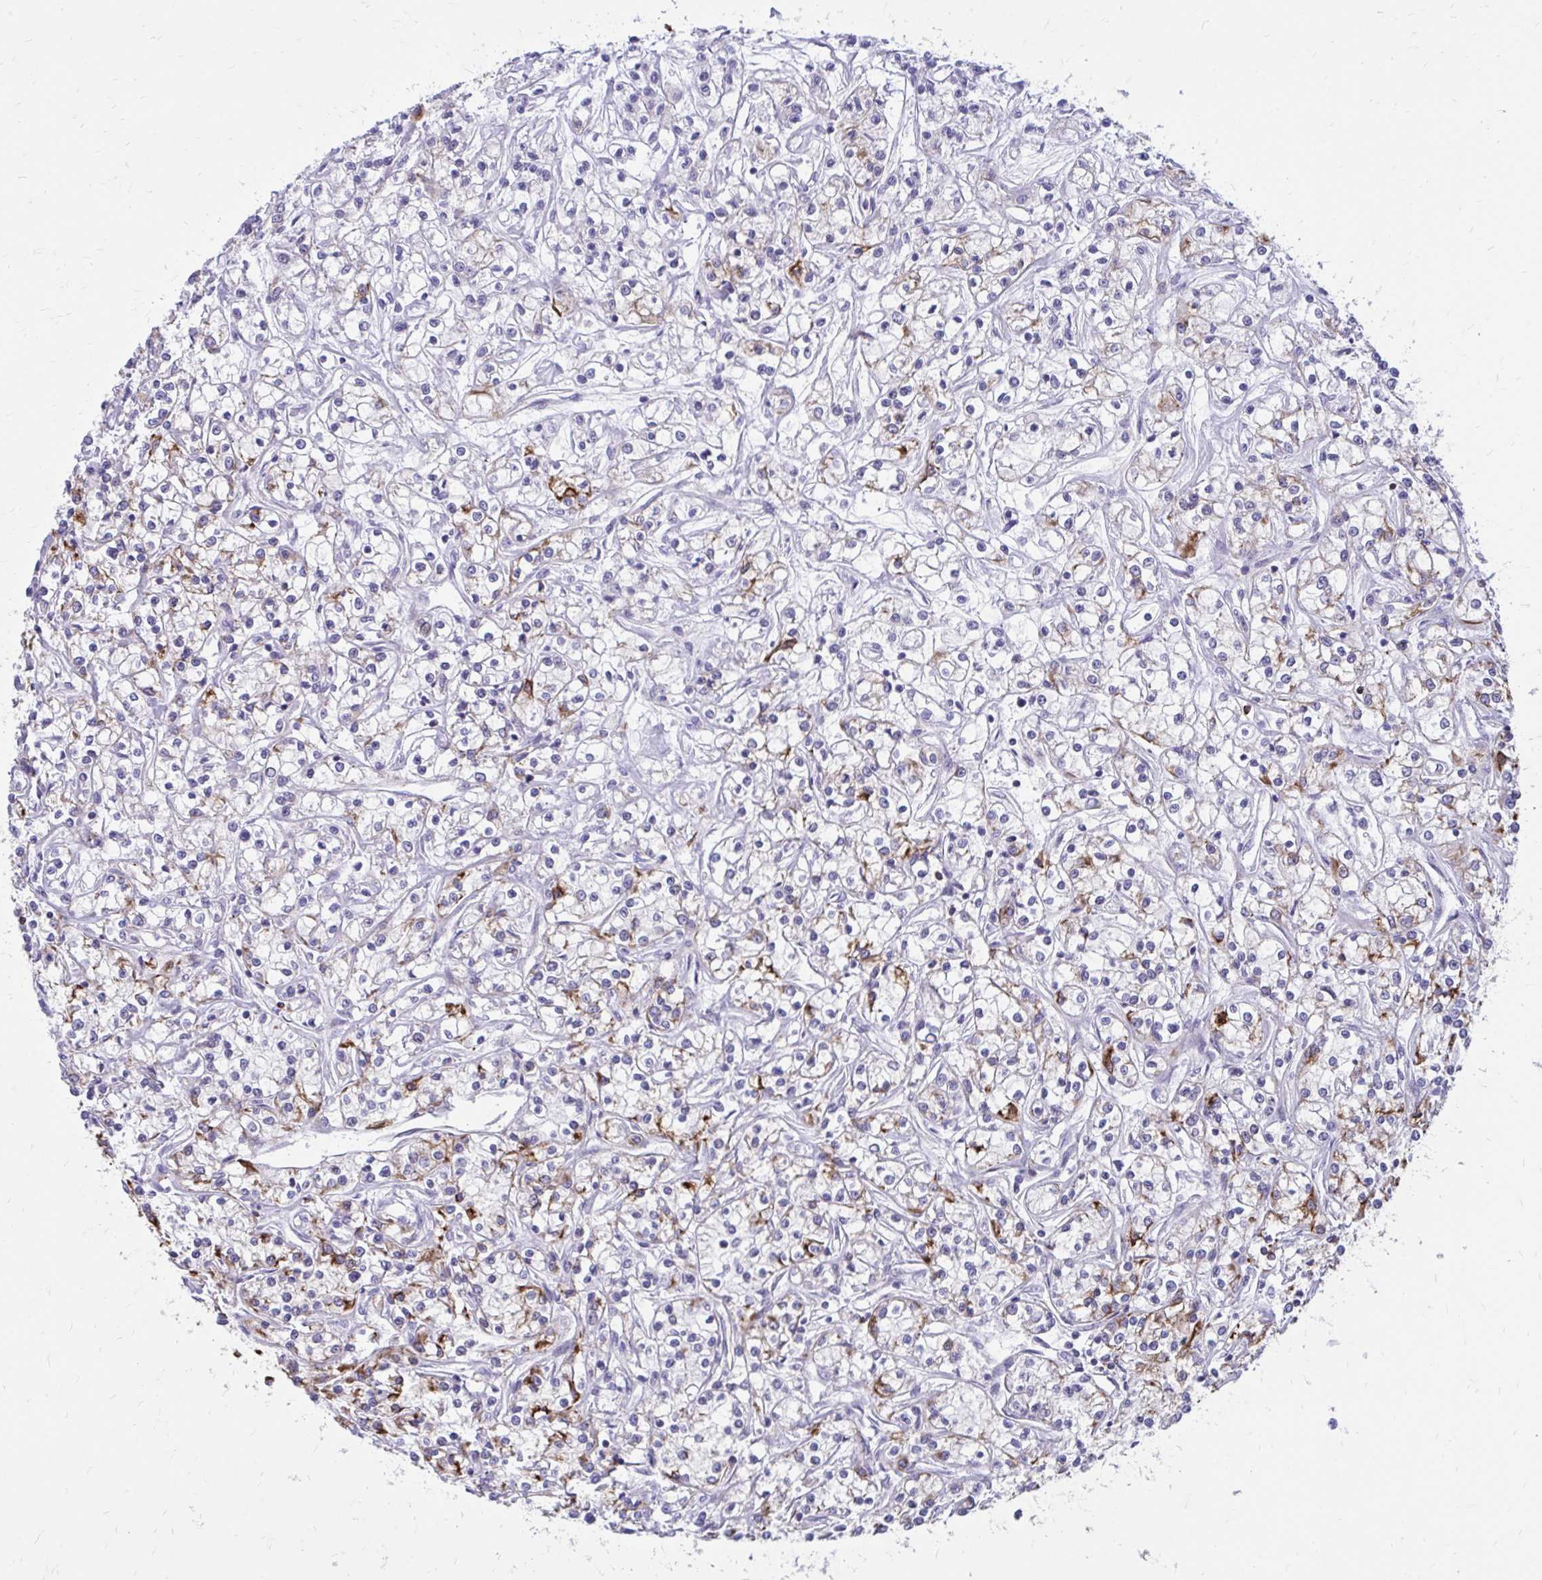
{"staining": {"intensity": "moderate", "quantity": "<25%", "location": "cytoplasmic/membranous"}, "tissue": "renal cancer", "cell_type": "Tumor cells", "image_type": "cancer", "snomed": [{"axis": "morphology", "description": "Adenocarcinoma, NOS"}, {"axis": "topography", "description": "Kidney"}], "caption": "A brown stain labels moderate cytoplasmic/membranous staining of a protein in renal cancer (adenocarcinoma) tumor cells. Nuclei are stained in blue.", "gene": "ANKRD30B", "patient": {"sex": "female", "age": 59}}